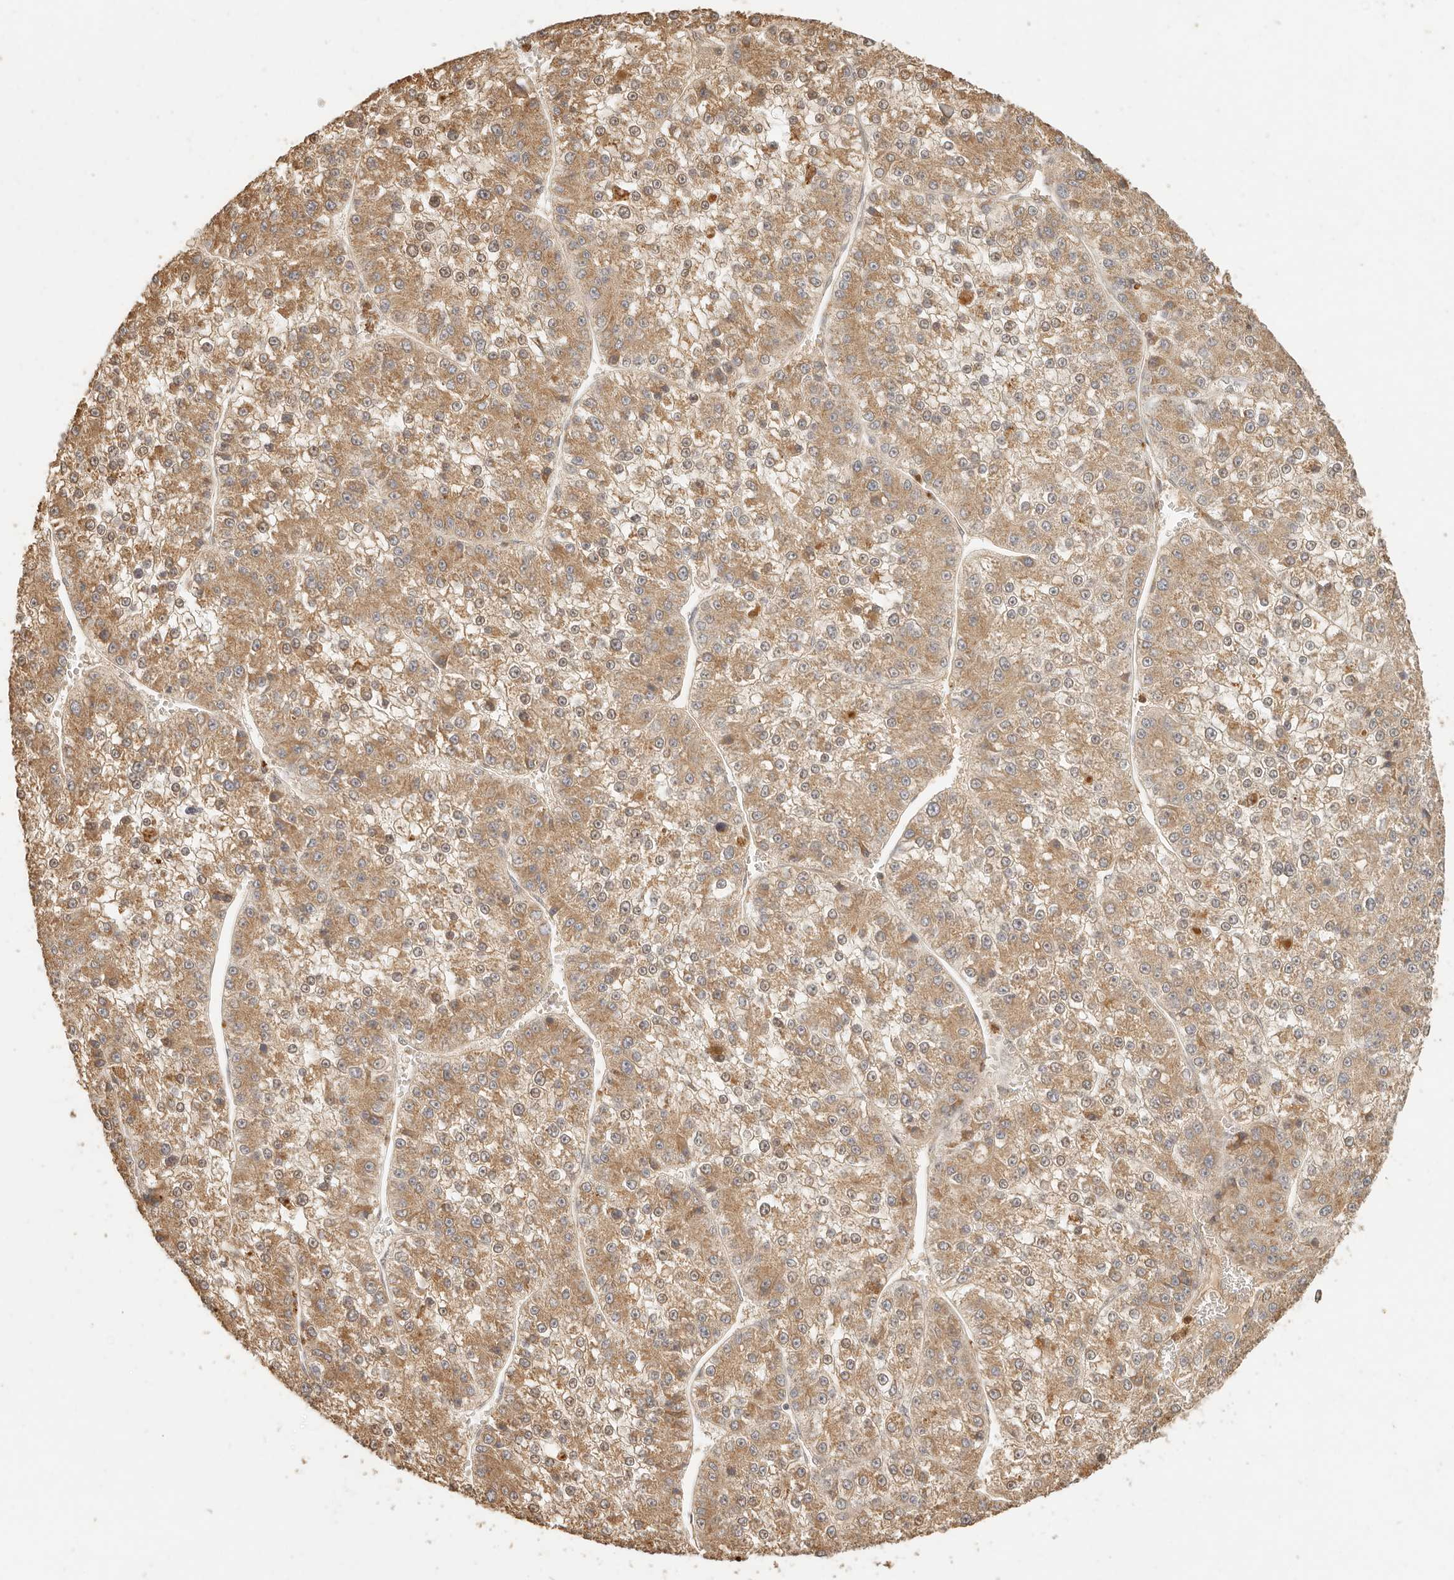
{"staining": {"intensity": "moderate", "quantity": ">75%", "location": "cytoplasmic/membranous"}, "tissue": "liver cancer", "cell_type": "Tumor cells", "image_type": "cancer", "snomed": [{"axis": "morphology", "description": "Carcinoma, Hepatocellular, NOS"}, {"axis": "topography", "description": "Liver"}], "caption": "DAB (3,3'-diaminobenzidine) immunohistochemical staining of human liver hepatocellular carcinoma shows moderate cytoplasmic/membranous protein positivity in about >75% of tumor cells.", "gene": "INTS11", "patient": {"sex": "female", "age": 73}}